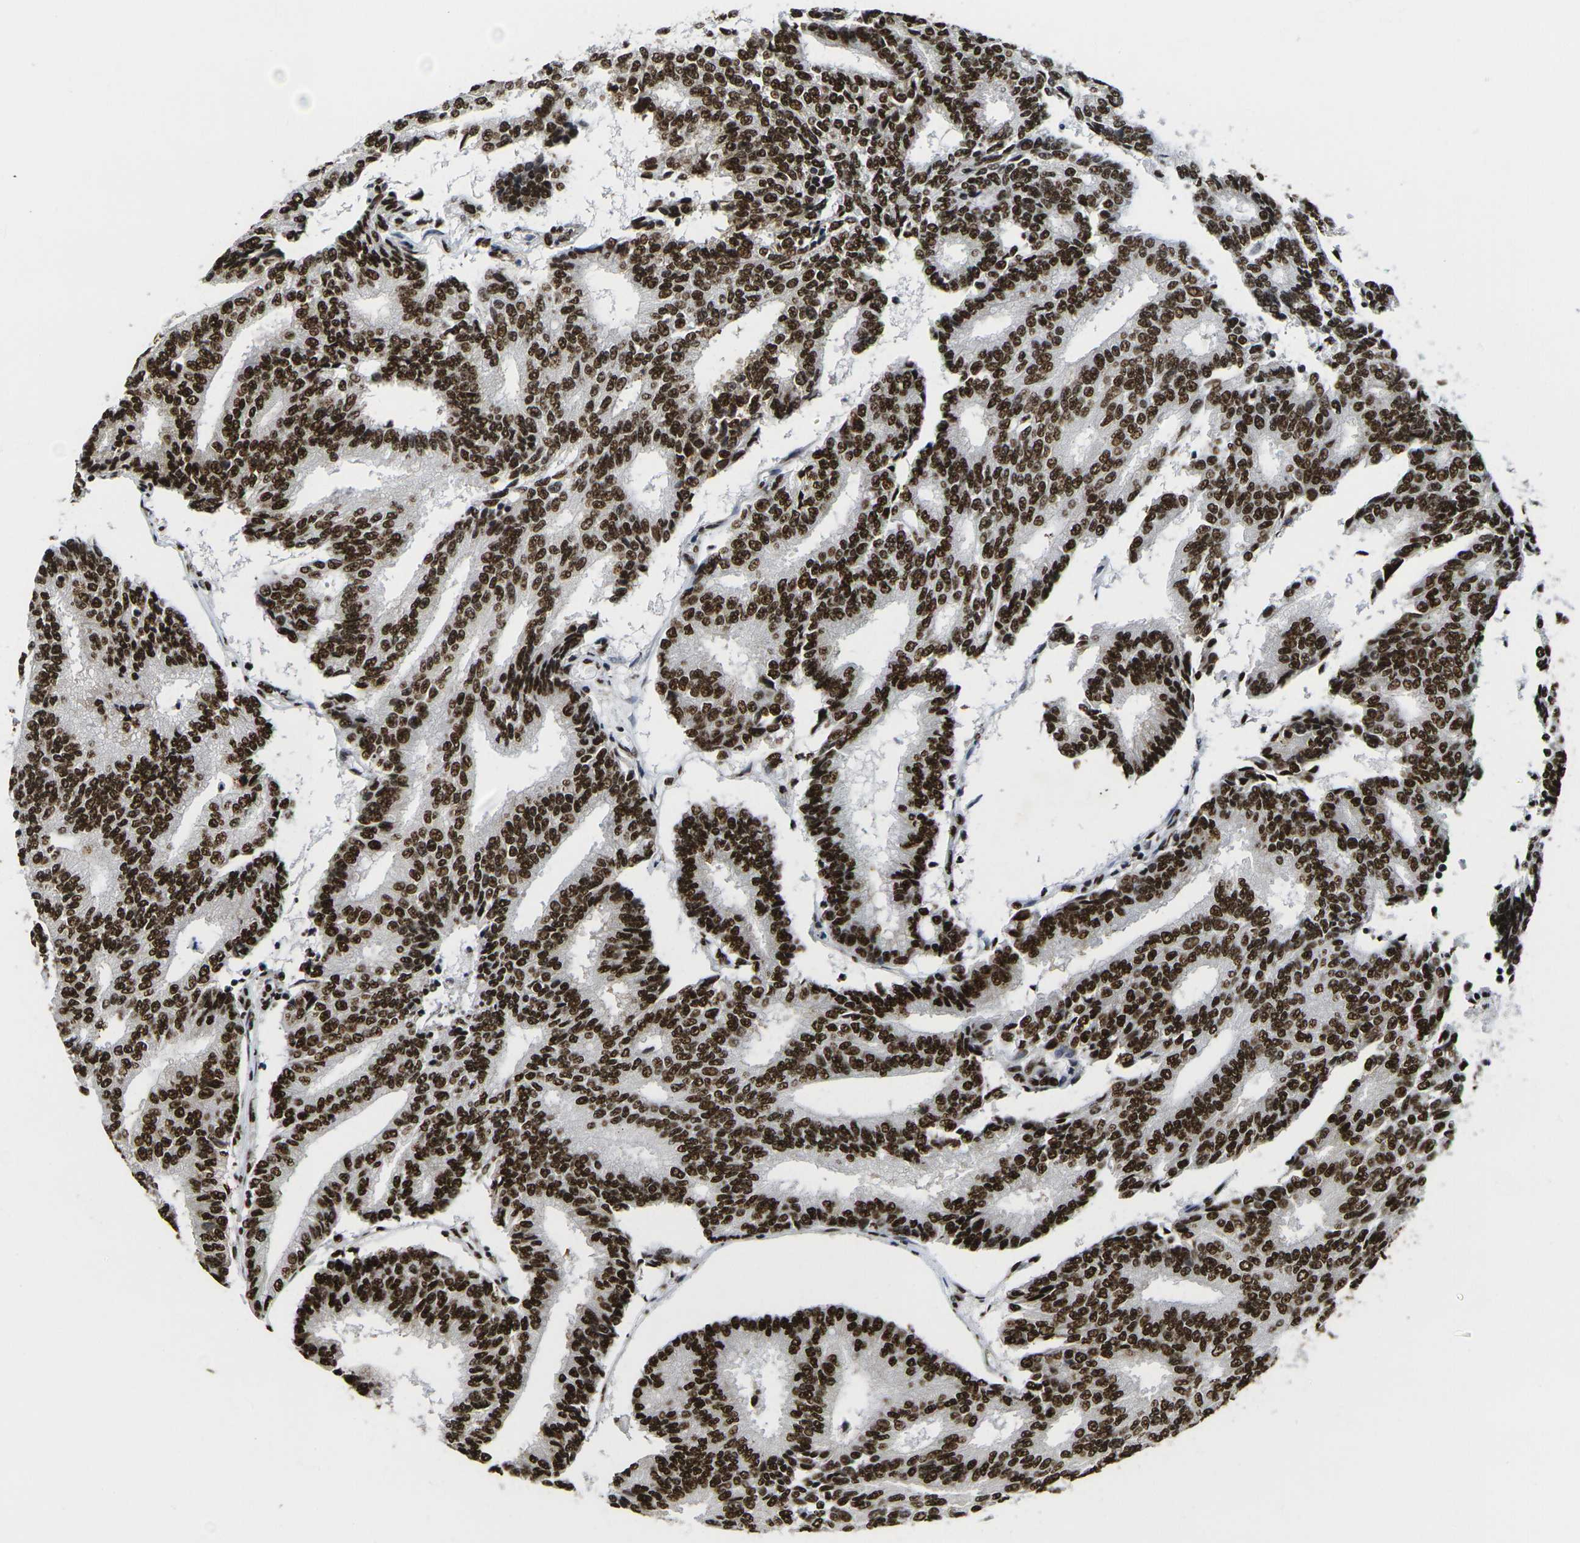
{"staining": {"intensity": "strong", "quantity": ">75%", "location": "nuclear"}, "tissue": "prostate cancer", "cell_type": "Tumor cells", "image_type": "cancer", "snomed": [{"axis": "morphology", "description": "Adenocarcinoma, High grade"}, {"axis": "topography", "description": "Prostate"}], "caption": "Immunohistochemistry (IHC) (DAB (3,3'-diaminobenzidine)) staining of human prostate cancer (high-grade adenocarcinoma) exhibits strong nuclear protein expression in about >75% of tumor cells.", "gene": "SMARCC1", "patient": {"sex": "male", "age": 55}}